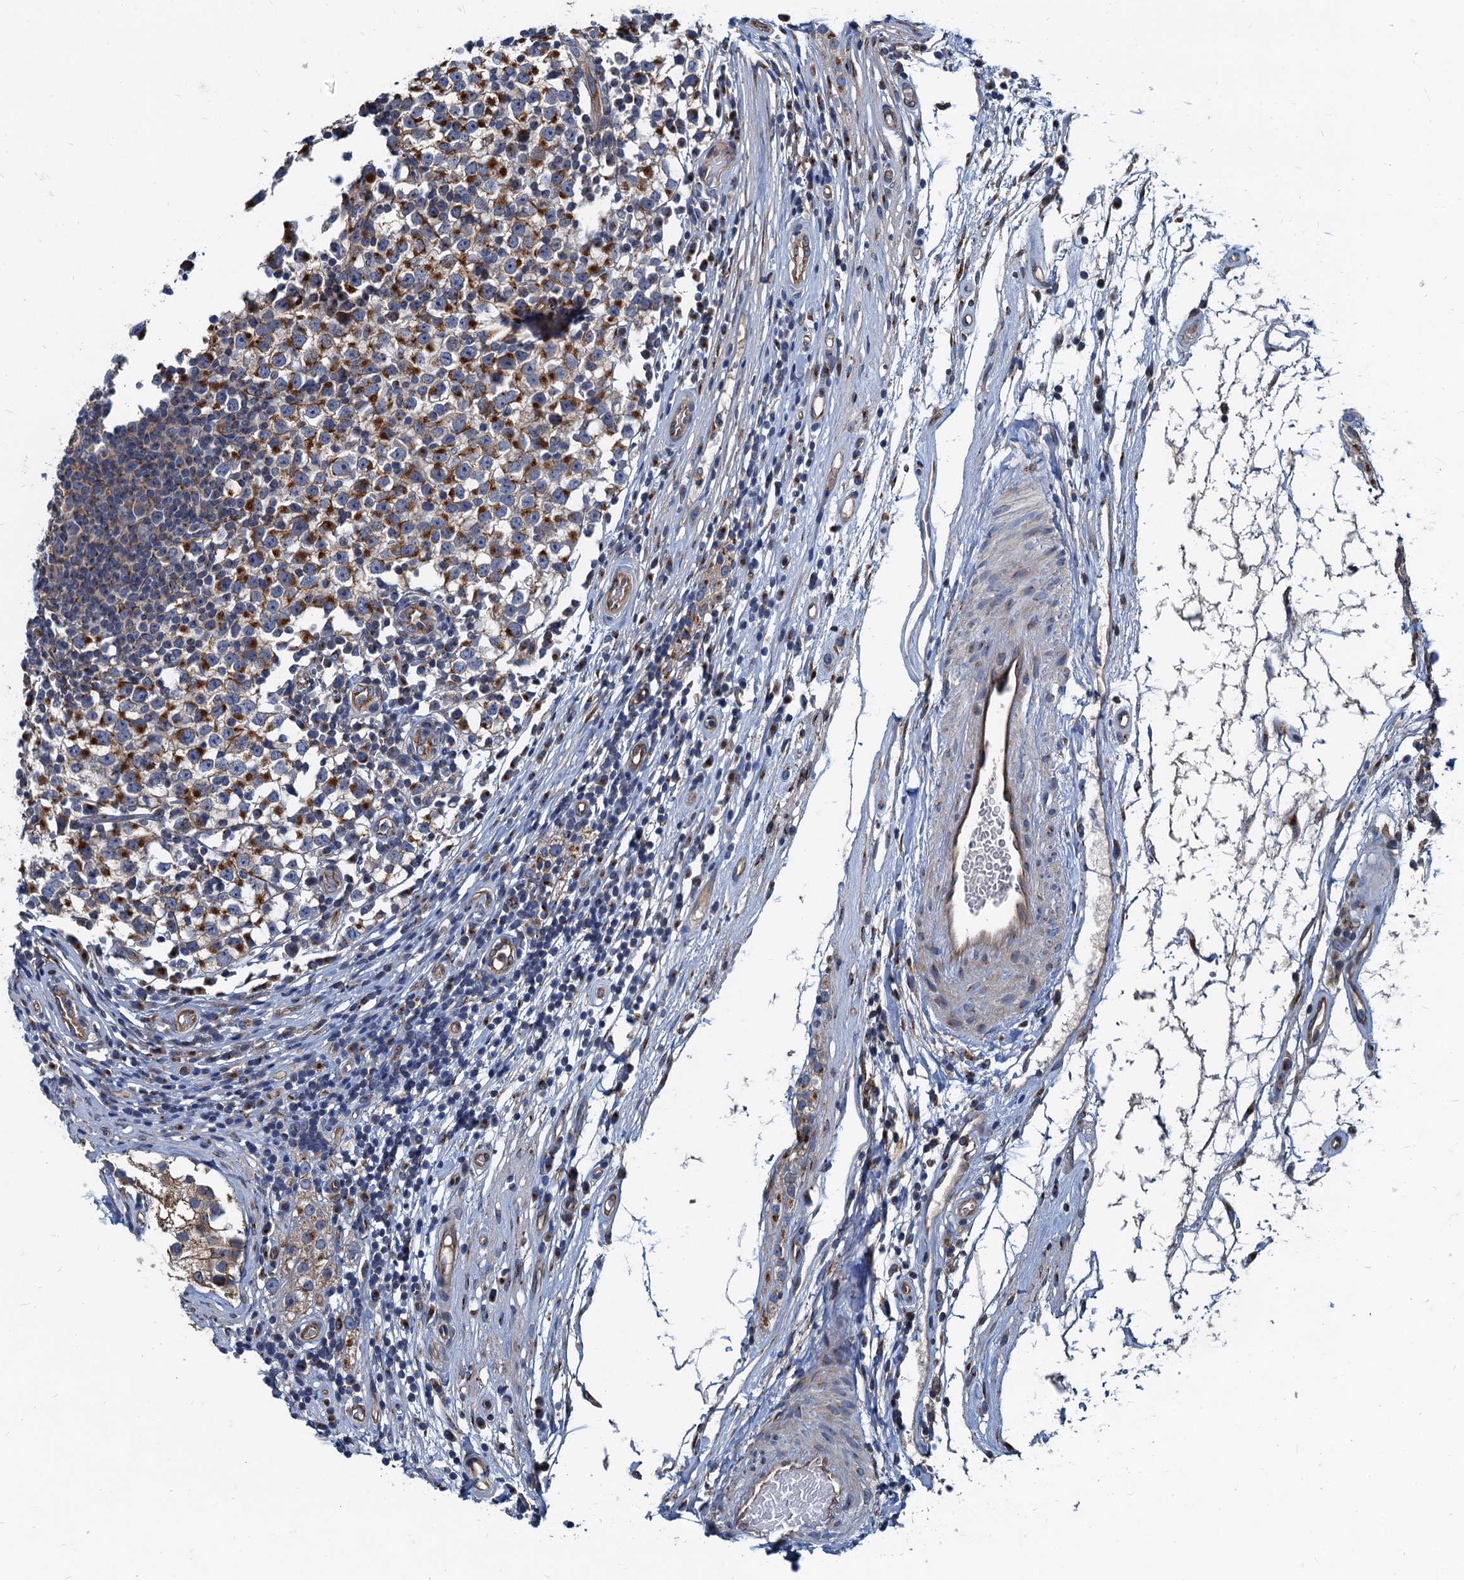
{"staining": {"intensity": "moderate", "quantity": "<25%", "location": "cytoplasmic/membranous"}, "tissue": "testis cancer", "cell_type": "Tumor cells", "image_type": "cancer", "snomed": [{"axis": "morphology", "description": "Seminoma, NOS"}, {"axis": "topography", "description": "Testis"}], "caption": "Immunohistochemistry (DAB) staining of human testis cancer demonstrates moderate cytoplasmic/membranous protein expression in about <25% of tumor cells.", "gene": "NGRN", "patient": {"sex": "male", "age": 65}}